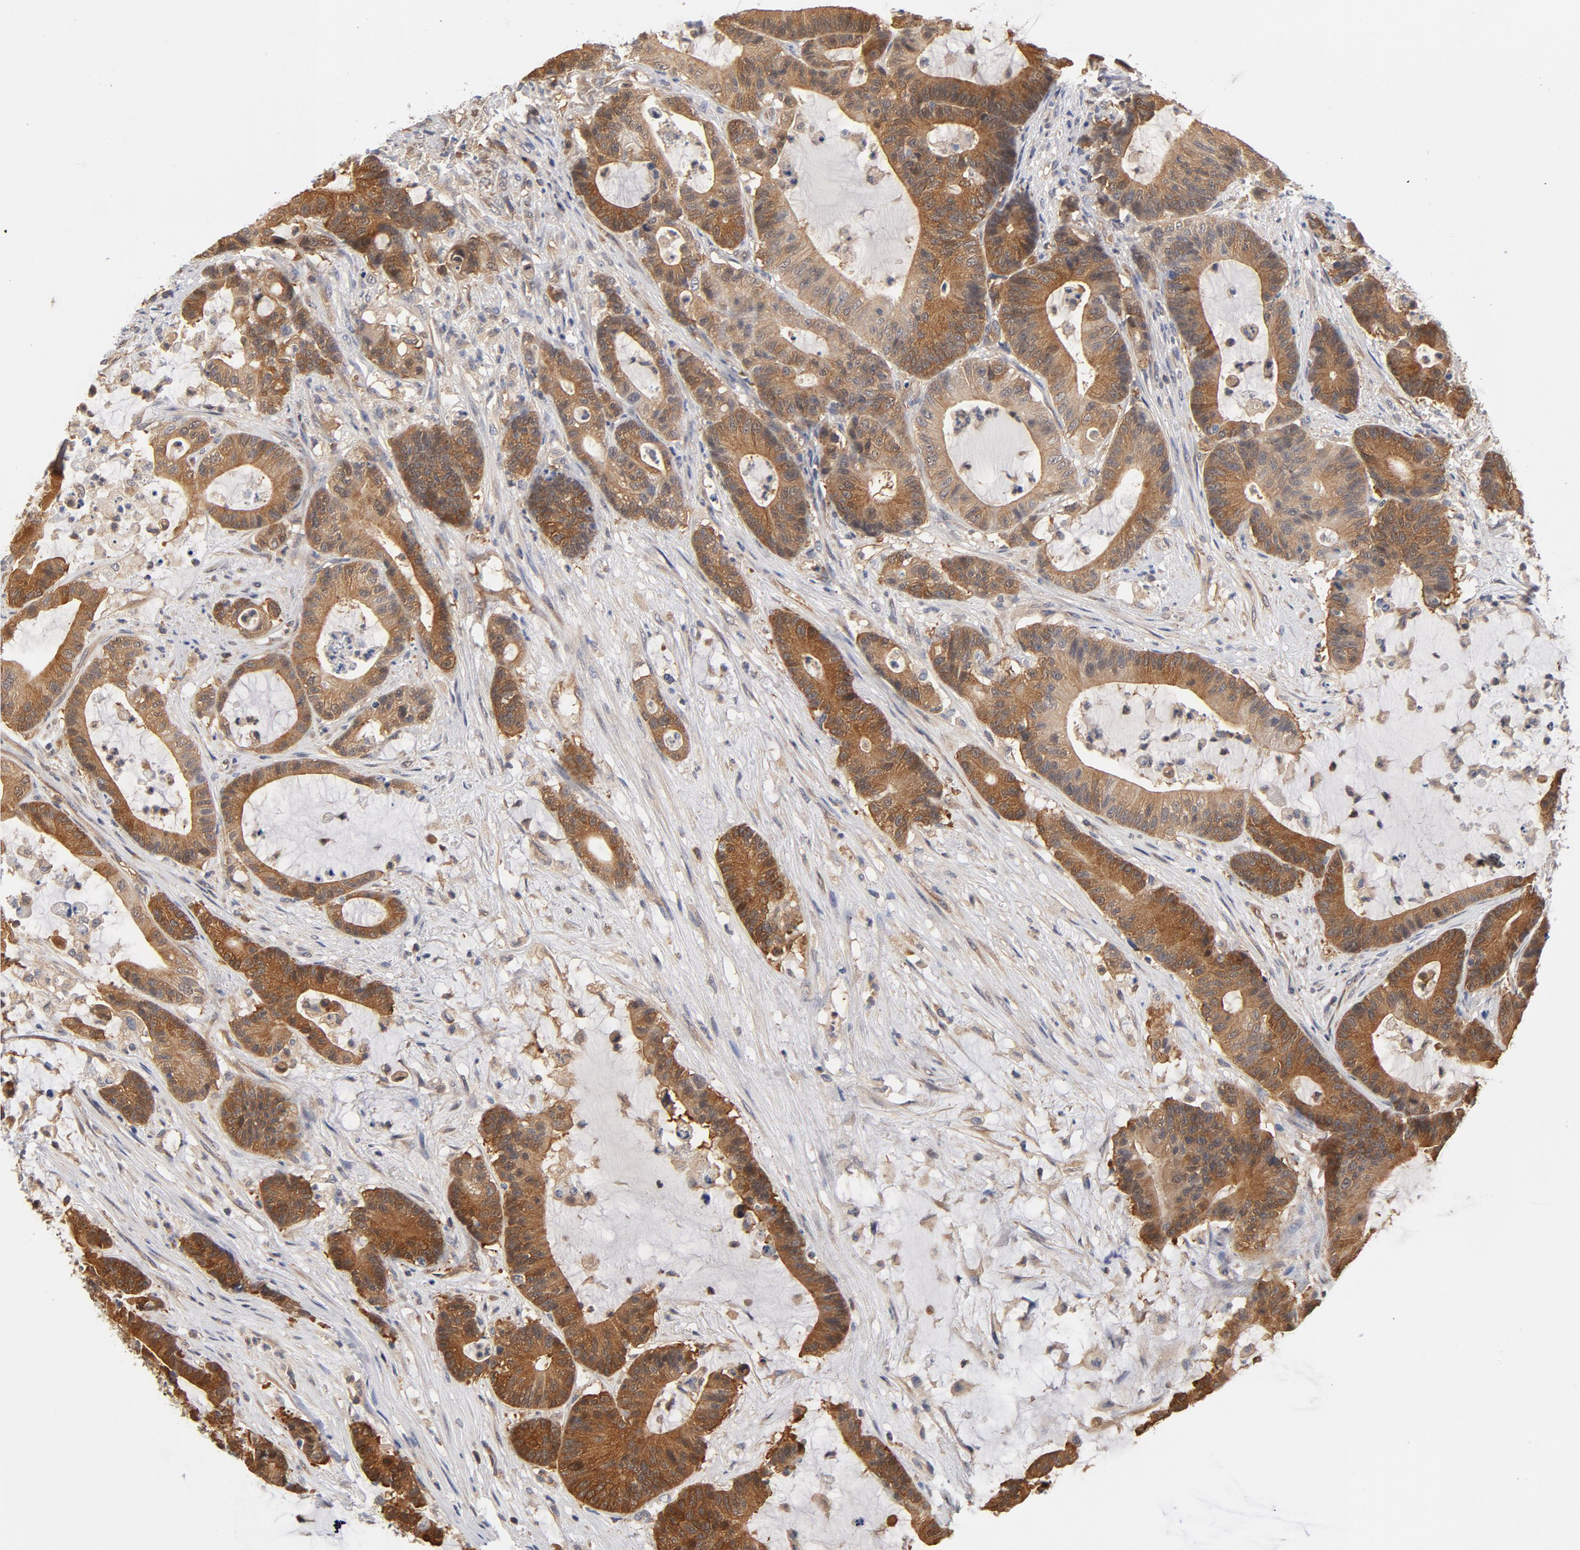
{"staining": {"intensity": "moderate", "quantity": ">75%", "location": "cytoplasmic/membranous"}, "tissue": "colorectal cancer", "cell_type": "Tumor cells", "image_type": "cancer", "snomed": [{"axis": "morphology", "description": "Adenocarcinoma, NOS"}, {"axis": "topography", "description": "Colon"}], "caption": "IHC (DAB (3,3'-diaminobenzidine)) staining of colorectal adenocarcinoma reveals moderate cytoplasmic/membranous protein staining in about >75% of tumor cells.", "gene": "ASMTL", "patient": {"sex": "female", "age": 84}}